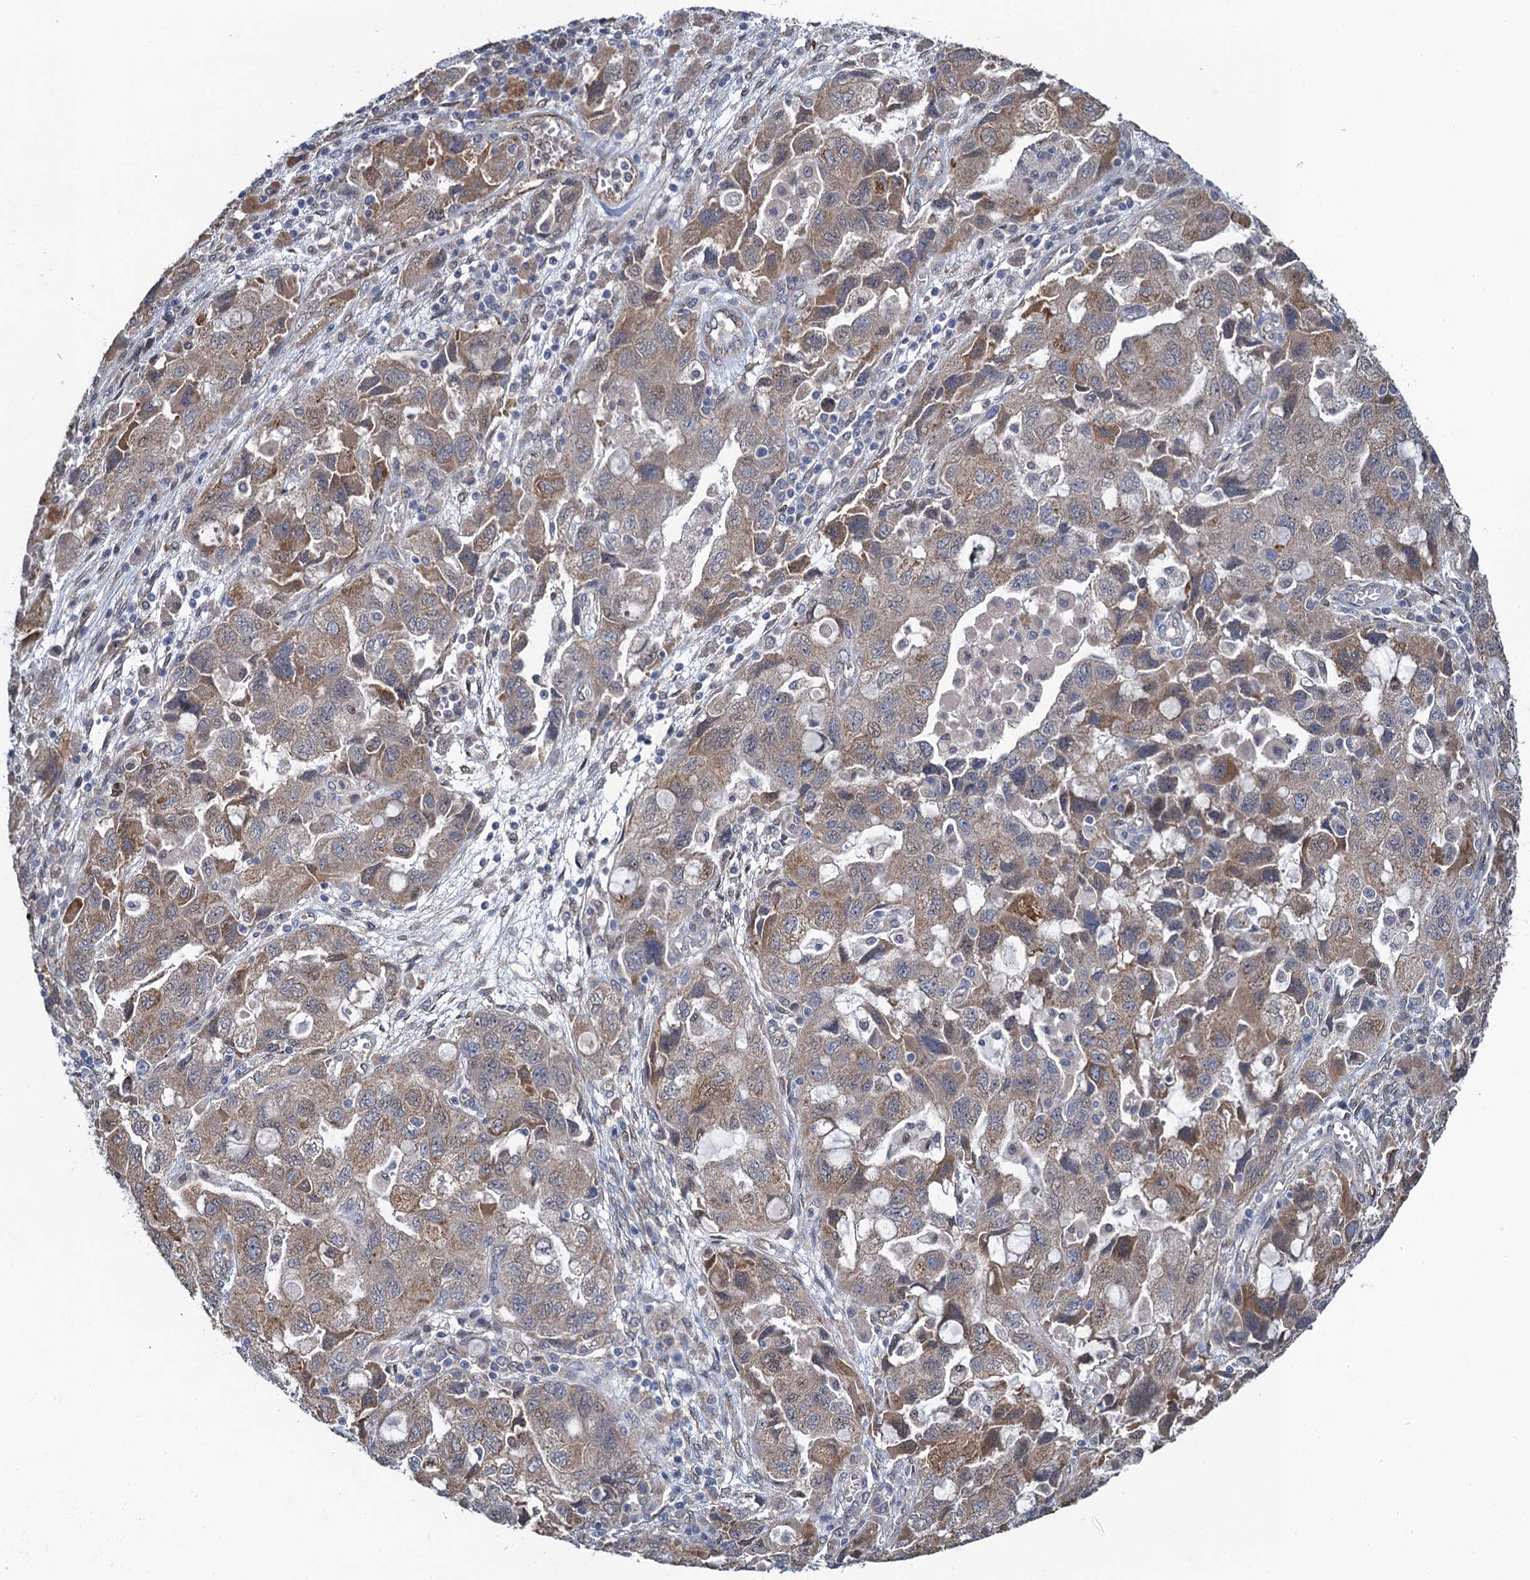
{"staining": {"intensity": "moderate", "quantity": "25%-75%", "location": "cytoplasmic/membranous"}, "tissue": "ovarian cancer", "cell_type": "Tumor cells", "image_type": "cancer", "snomed": [{"axis": "morphology", "description": "Carcinoma, NOS"}, {"axis": "morphology", "description": "Cystadenocarcinoma, serous, NOS"}, {"axis": "topography", "description": "Ovary"}], "caption": "Tumor cells display moderate cytoplasmic/membranous staining in approximately 25%-75% of cells in ovarian cancer.", "gene": "EVX2", "patient": {"sex": "female", "age": 69}}